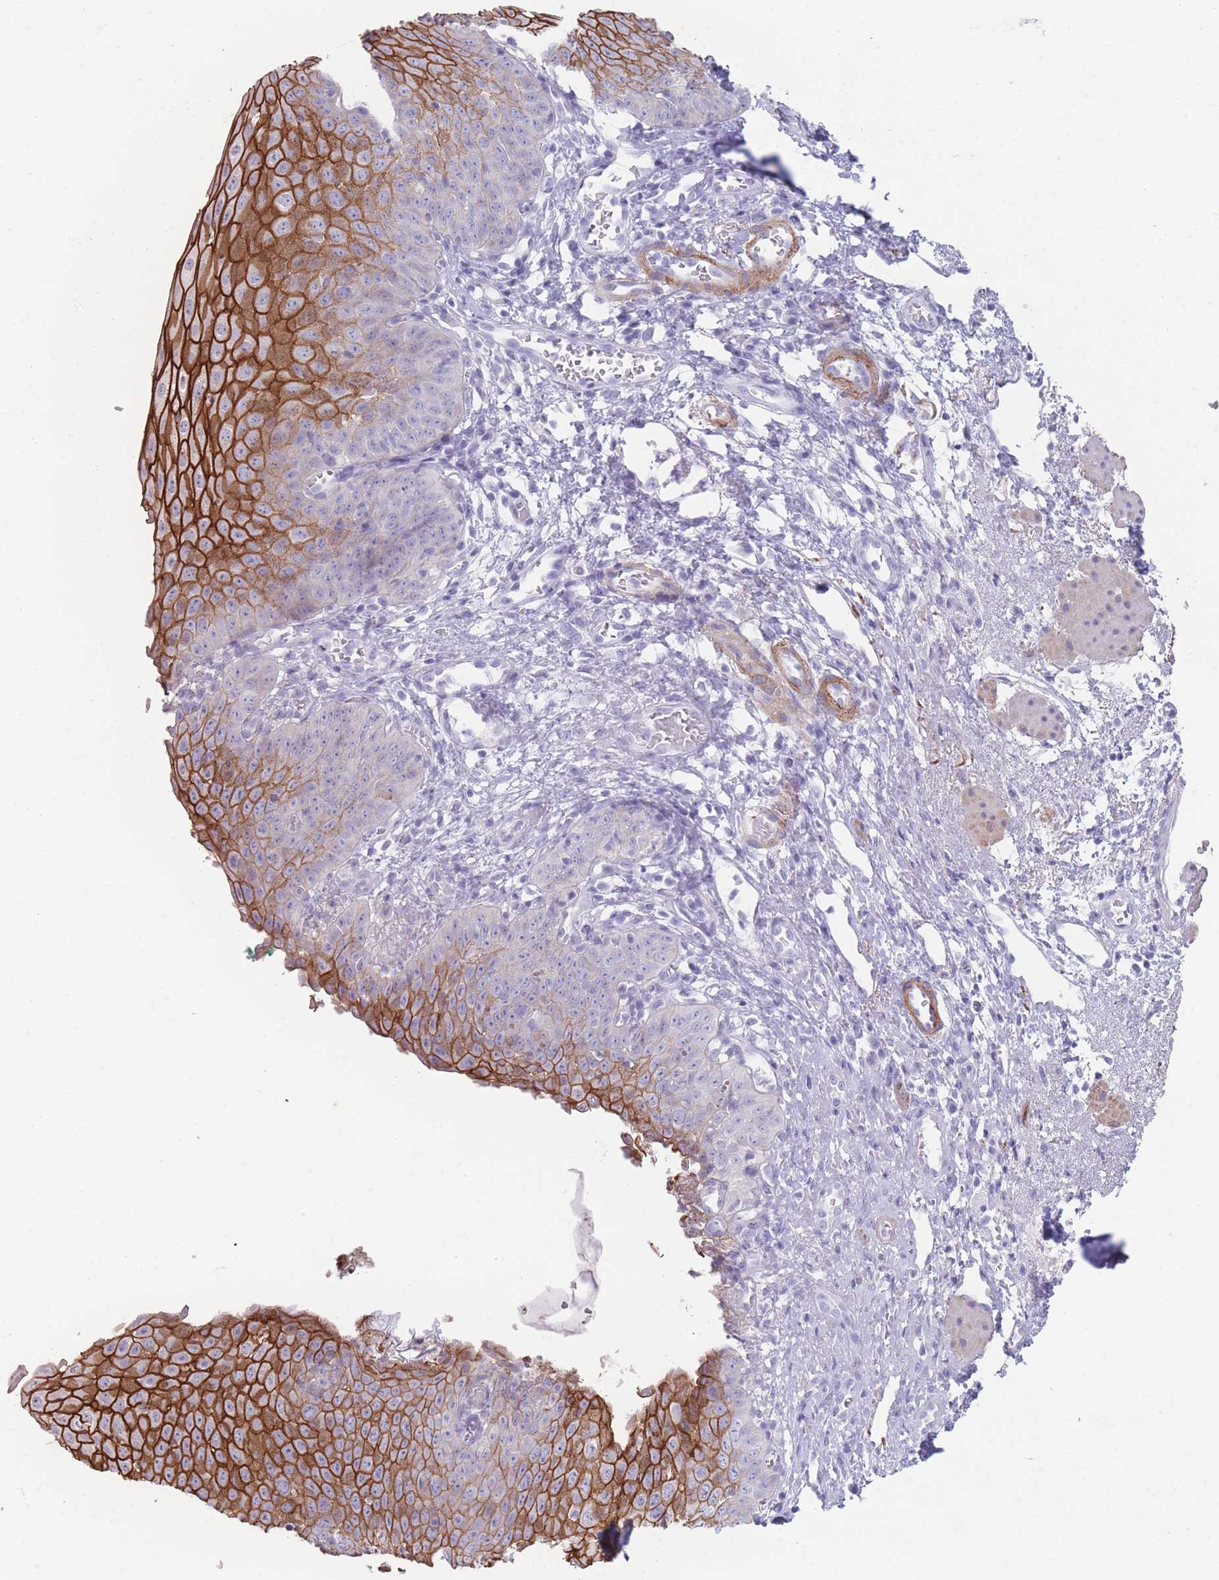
{"staining": {"intensity": "strong", "quantity": "25%-75%", "location": "cytoplasmic/membranous"}, "tissue": "esophagus", "cell_type": "Squamous epithelial cells", "image_type": "normal", "snomed": [{"axis": "morphology", "description": "Normal tissue, NOS"}, {"axis": "topography", "description": "Esophagus"}], "caption": "Immunohistochemistry (DAB (3,3'-diaminobenzidine)) staining of normal human esophagus exhibits strong cytoplasmic/membranous protein staining in approximately 25%-75% of squamous epithelial cells.", "gene": "RHBG", "patient": {"sex": "male", "age": 71}}